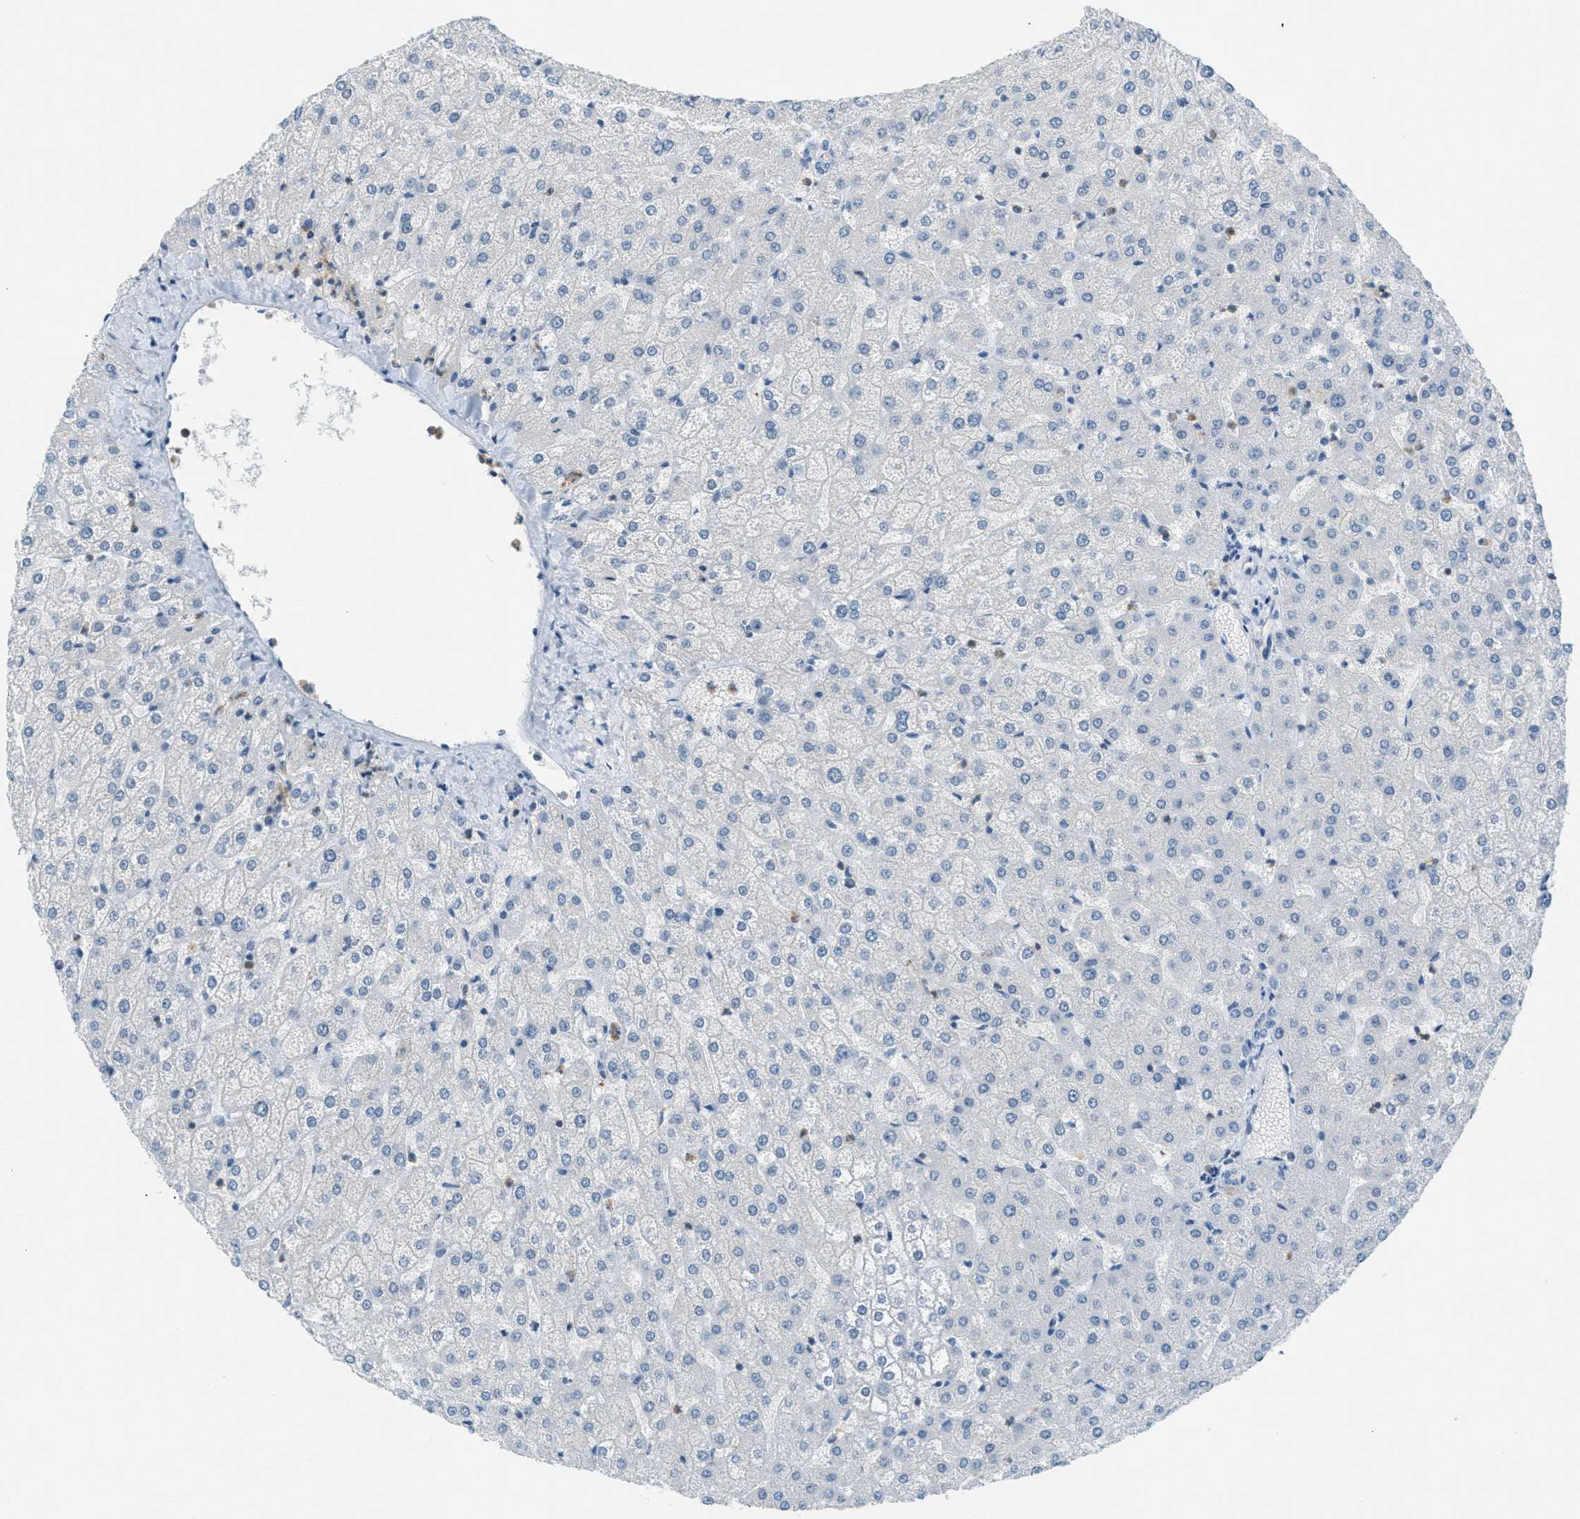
{"staining": {"intensity": "negative", "quantity": "none", "location": "none"}, "tissue": "liver", "cell_type": "Cholangiocytes", "image_type": "normal", "snomed": [{"axis": "morphology", "description": "Normal tissue, NOS"}, {"axis": "topography", "description": "Liver"}], "caption": "This is an immunohistochemistry micrograph of unremarkable liver. There is no staining in cholangiocytes.", "gene": "FYN", "patient": {"sex": "female", "age": 32}}